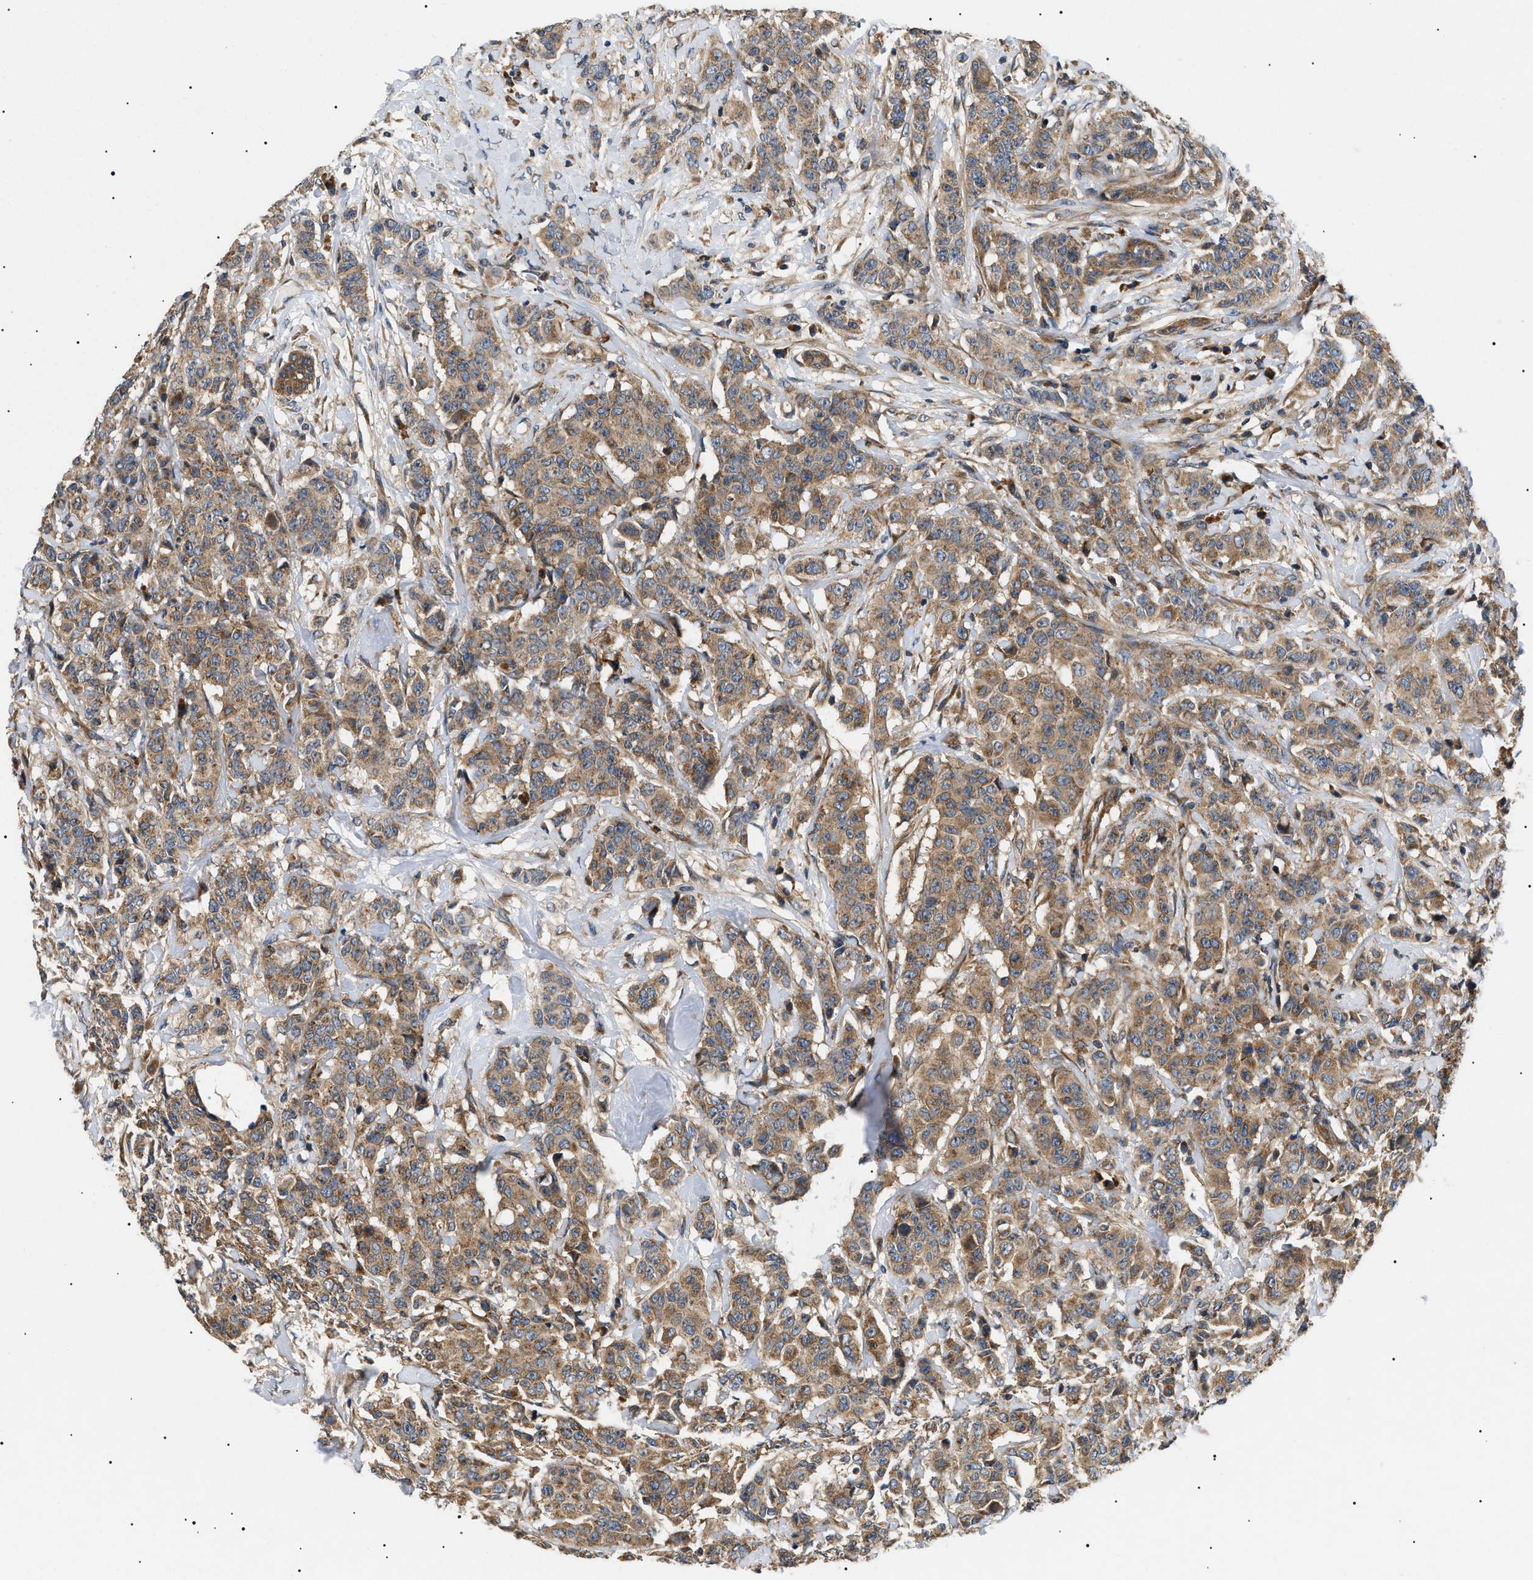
{"staining": {"intensity": "moderate", "quantity": ">75%", "location": "cytoplasmic/membranous"}, "tissue": "breast cancer", "cell_type": "Tumor cells", "image_type": "cancer", "snomed": [{"axis": "morphology", "description": "Normal tissue, NOS"}, {"axis": "morphology", "description": "Duct carcinoma"}, {"axis": "topography", "description": "Breast"}], "caption": "Protein expression analysis of human intraductal carcinoma (breast) reveals moderate cytoplasmic/membranous expression in about >75% of tumor cells. (DAB IHC, brown staining for protein, blue staining for nuclei).", "gene": "PPM1B", "patient": {"sex": "female", "age": 40}}